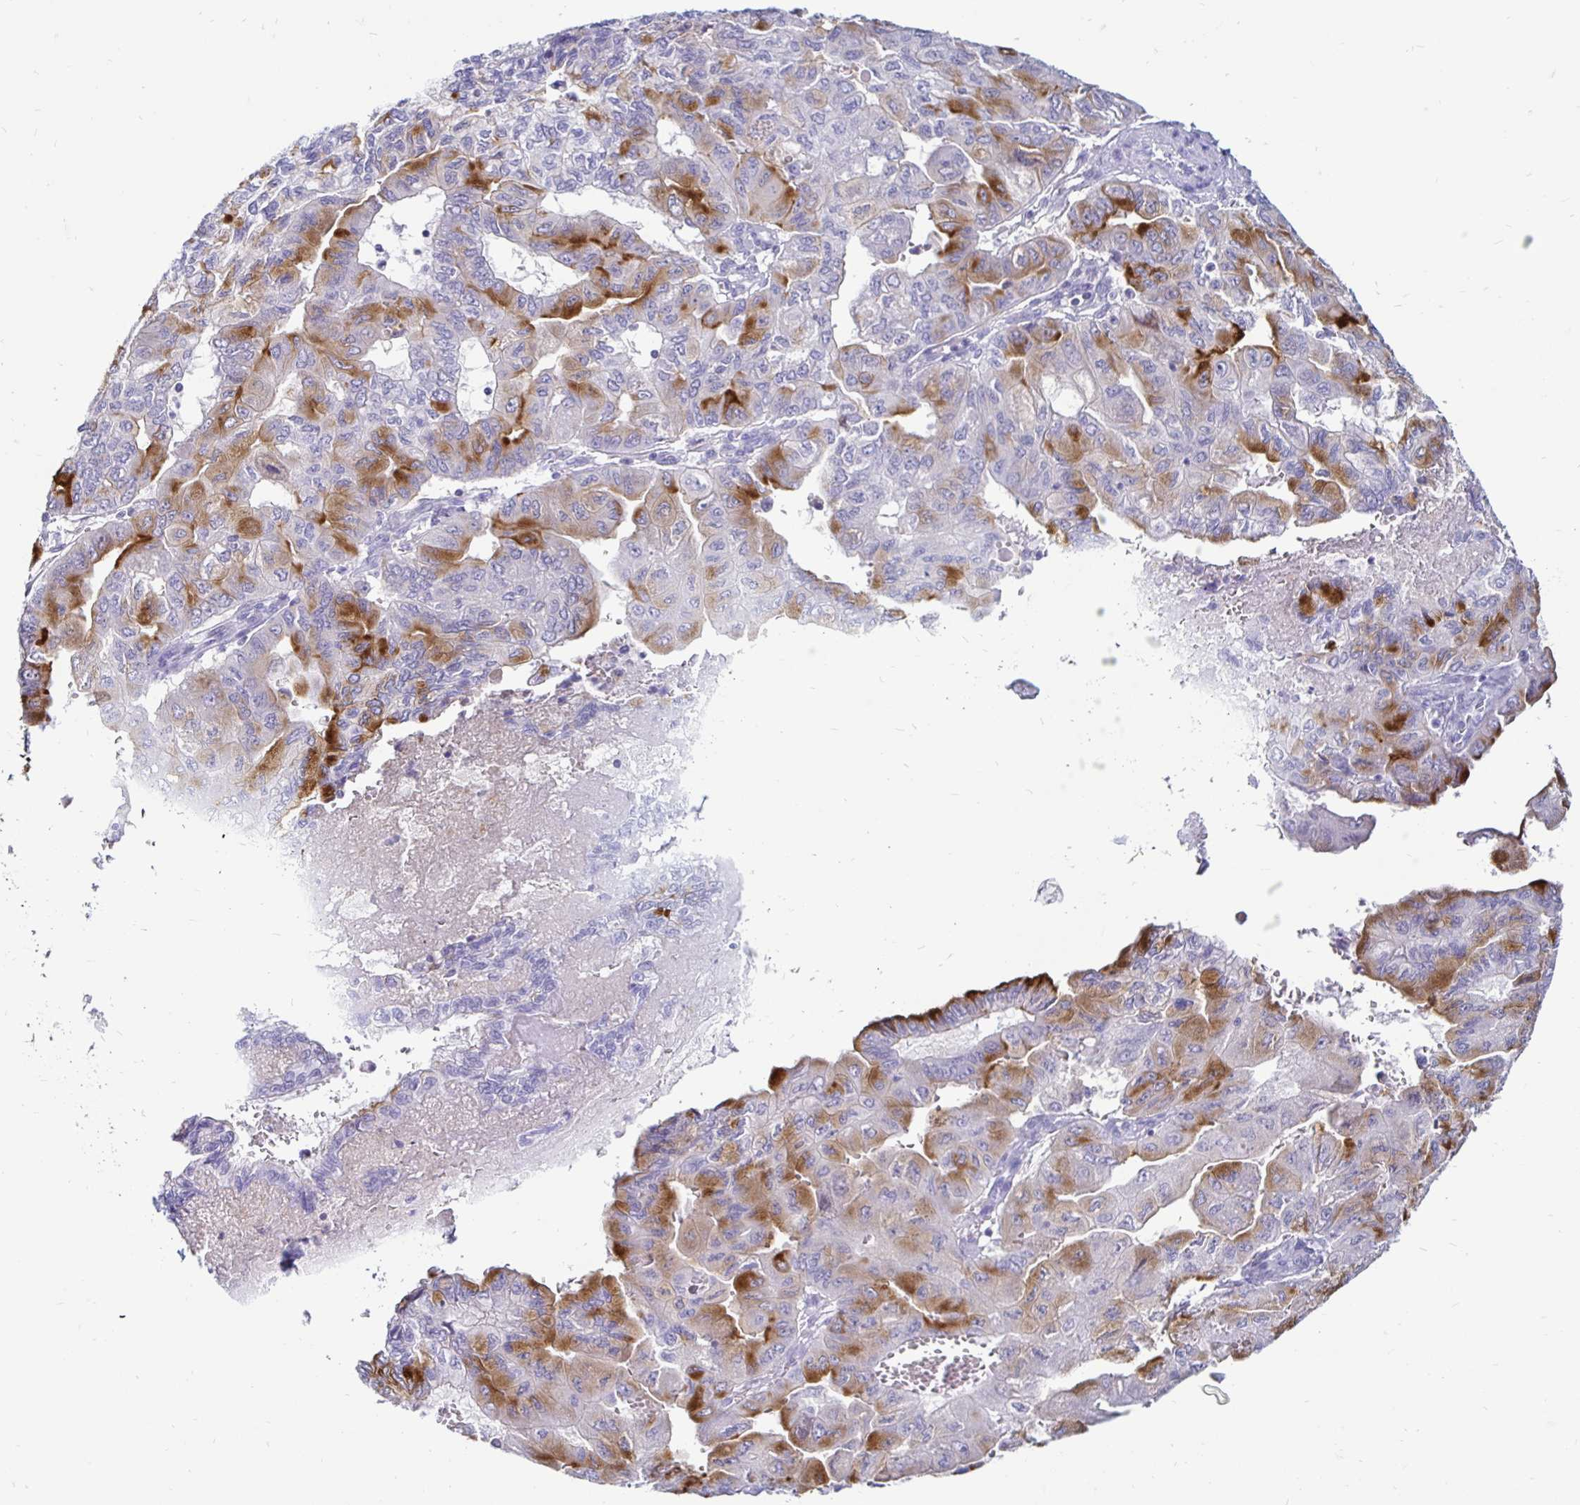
{"staining": {"intensity": "moderate", "quantity": "25%-75%", "location": "cytoplasmic/membranous"}, "tissue": "pancreatic cancer", "cell_type": "Tumor cells", "image_type": "cancer", "snomed": [{"axis": "morphology", "description": "Adenocarcinoma, NOS"}, {"axis": "topography", "description": "Pancreas"}], "caption": "Moderate cytoplasmic/membranous expression is seen in about 25%-75% of tumor cells in pancreatic adenocarcinoma.", "gene": "TIMP1", "patient": {"sex": "male", "age": 51}}